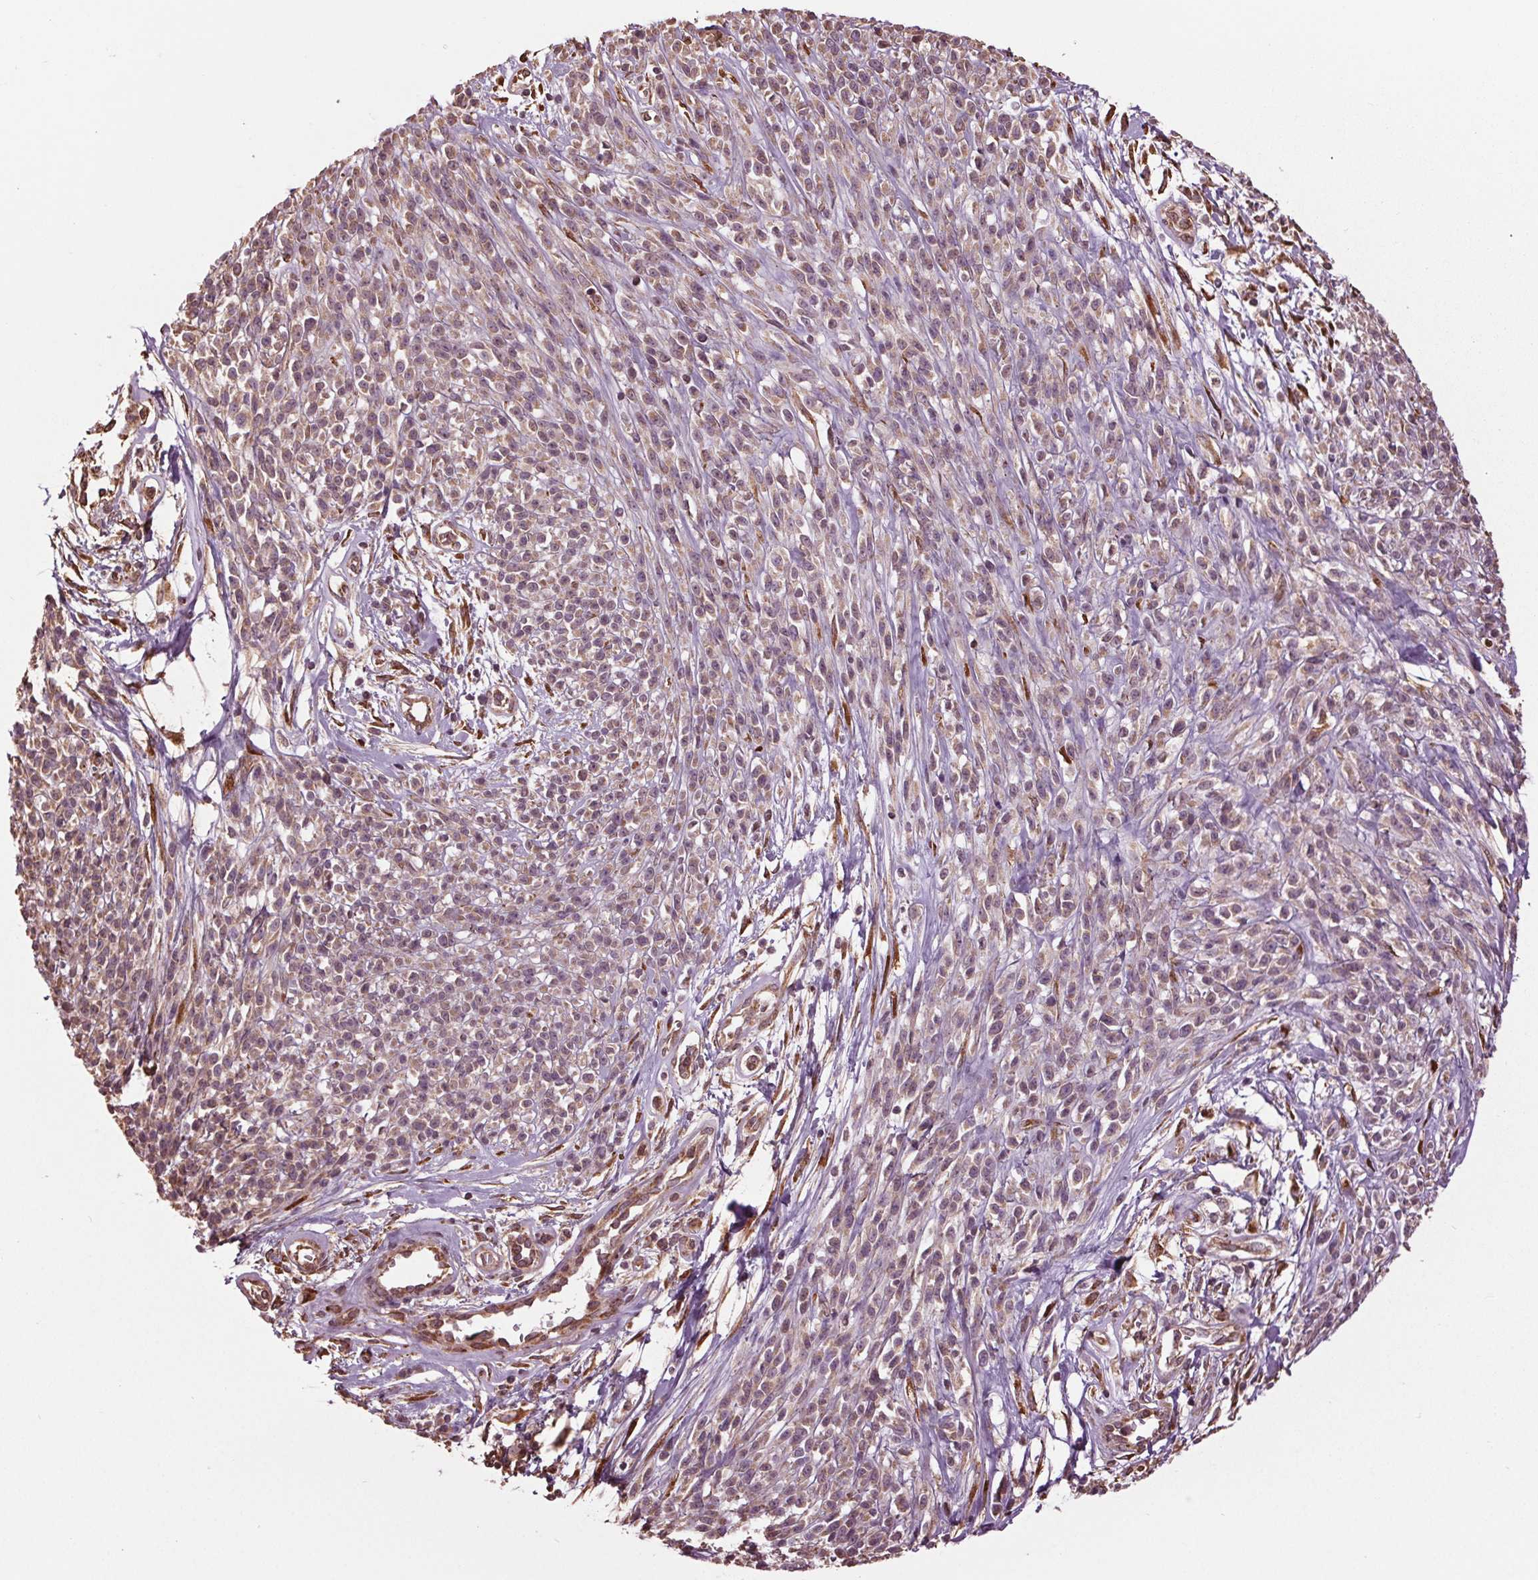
{"staining": {"intensity": "weak", "quantity": "25%-75%", "location": "cytoplasmic/membranous"}, "tissue": "melanoma", "cell_type": "Tumor cells", "image_type": "cancer", "snomed": [{"axis": "morphology", "description": "Malignant melanoma, NOS"}, {"axis": "topography", "description": "Skin"}, {"axis": "topography", "description": "Skin of trunk"}], "caption": "IHC of human melanoma reveals low levels of weak cytoplasmic/membranous staining in about 25%-75% of tumor cells.", "gene": "RNPEP", "patient": {"sex": "male", "age": 74}}